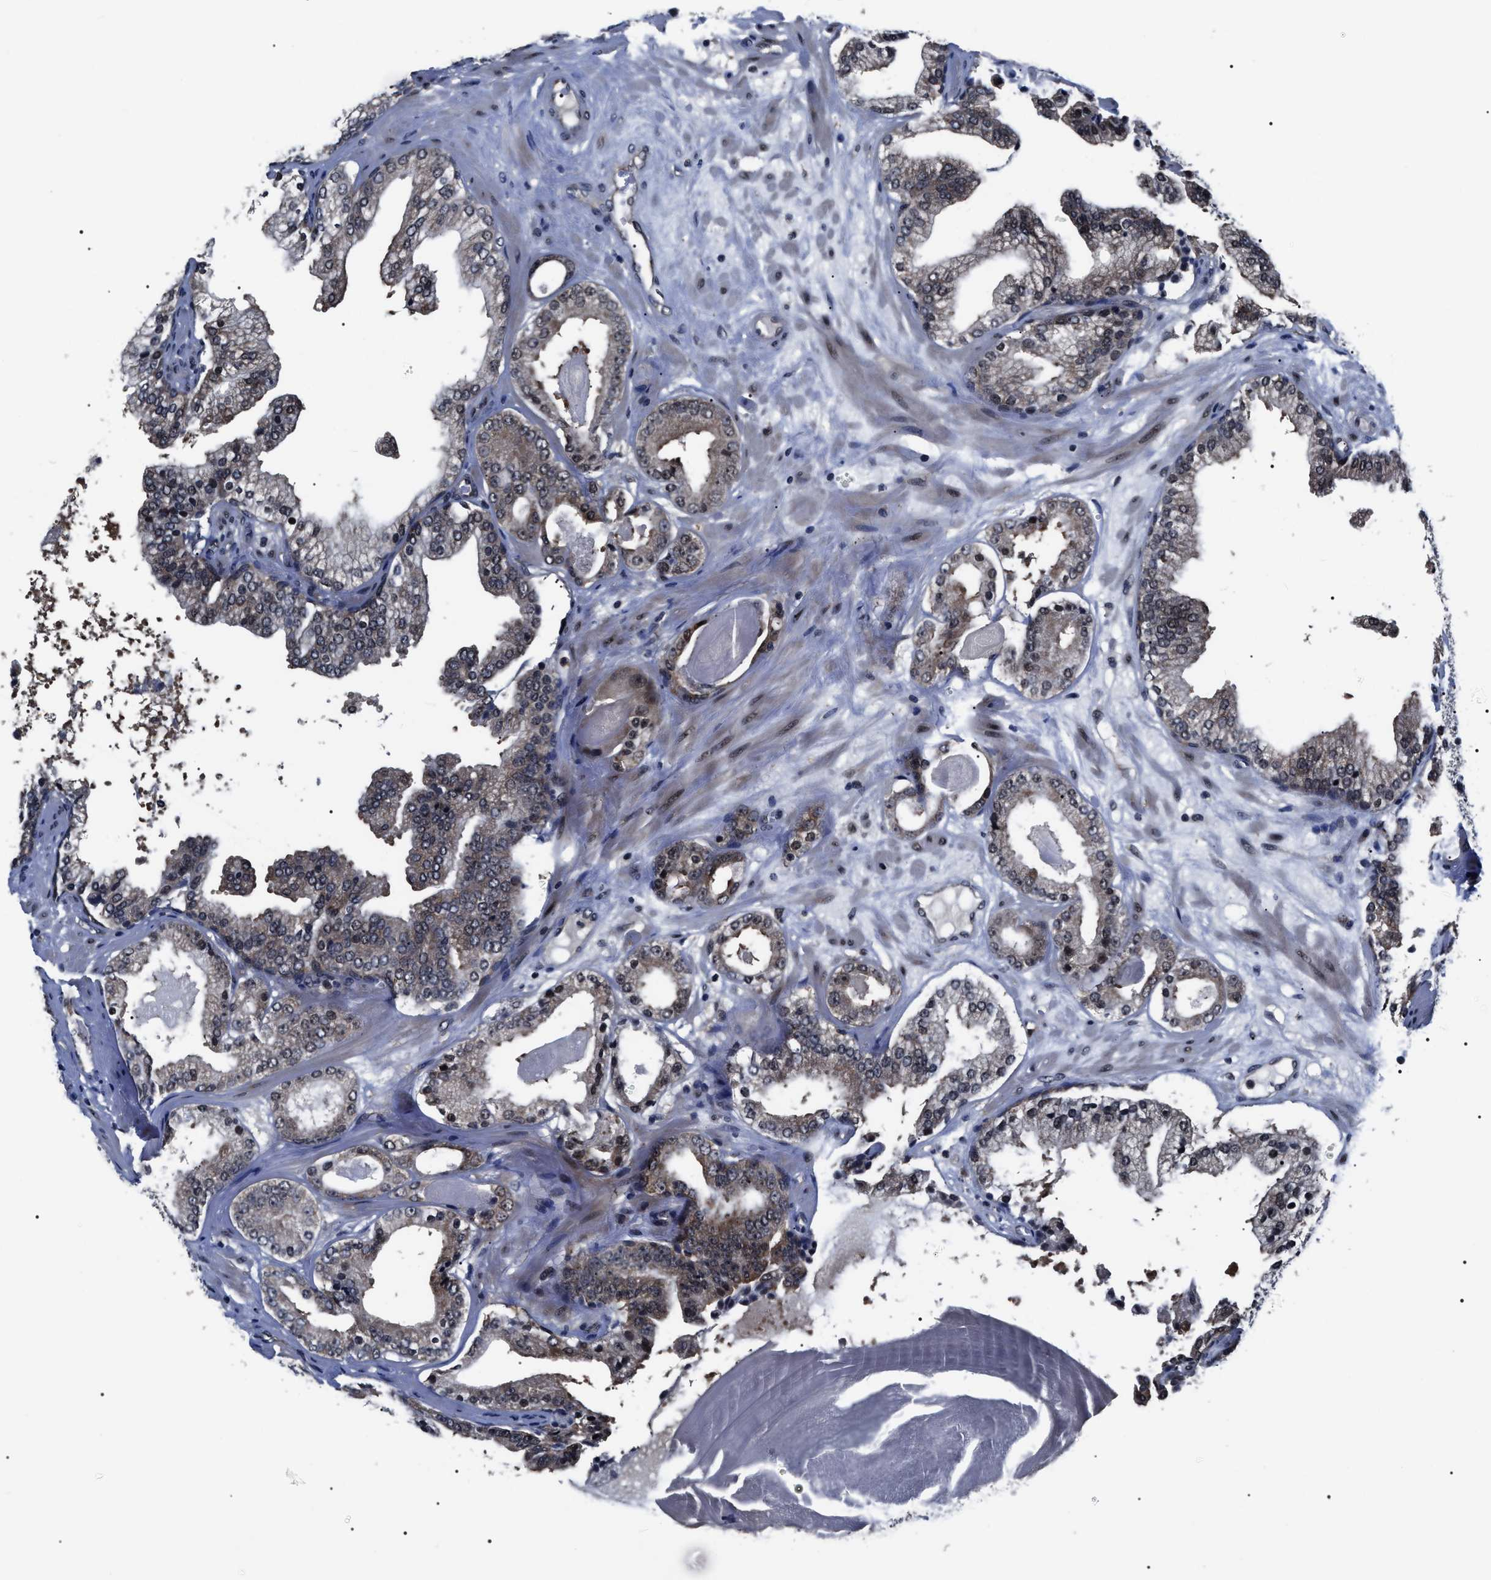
{"staining": {"intensity": "moderate", "quantity": "25%-75%", "location": "cytoplasmic/membranous,nuclear"}, "tissue": "prostate cancer", "cell_type": "Tumor cells", "image_type": "cancer", "snomed": [{"axis": "morphology", "description": "Adenocarcinoma, High grade"}, {"axis": "topography", "description": "Prostate"}], "caption": "Brown immunohistochemical staining in prostate cancer (high-grade adenocarcinoma) displays moderate cytoplasmic/membranous and nuclear expression in about 25%-75% of tumor cells.", "gene": "CSNK2A1", "patient": {"sex": "male", "age": 68}}